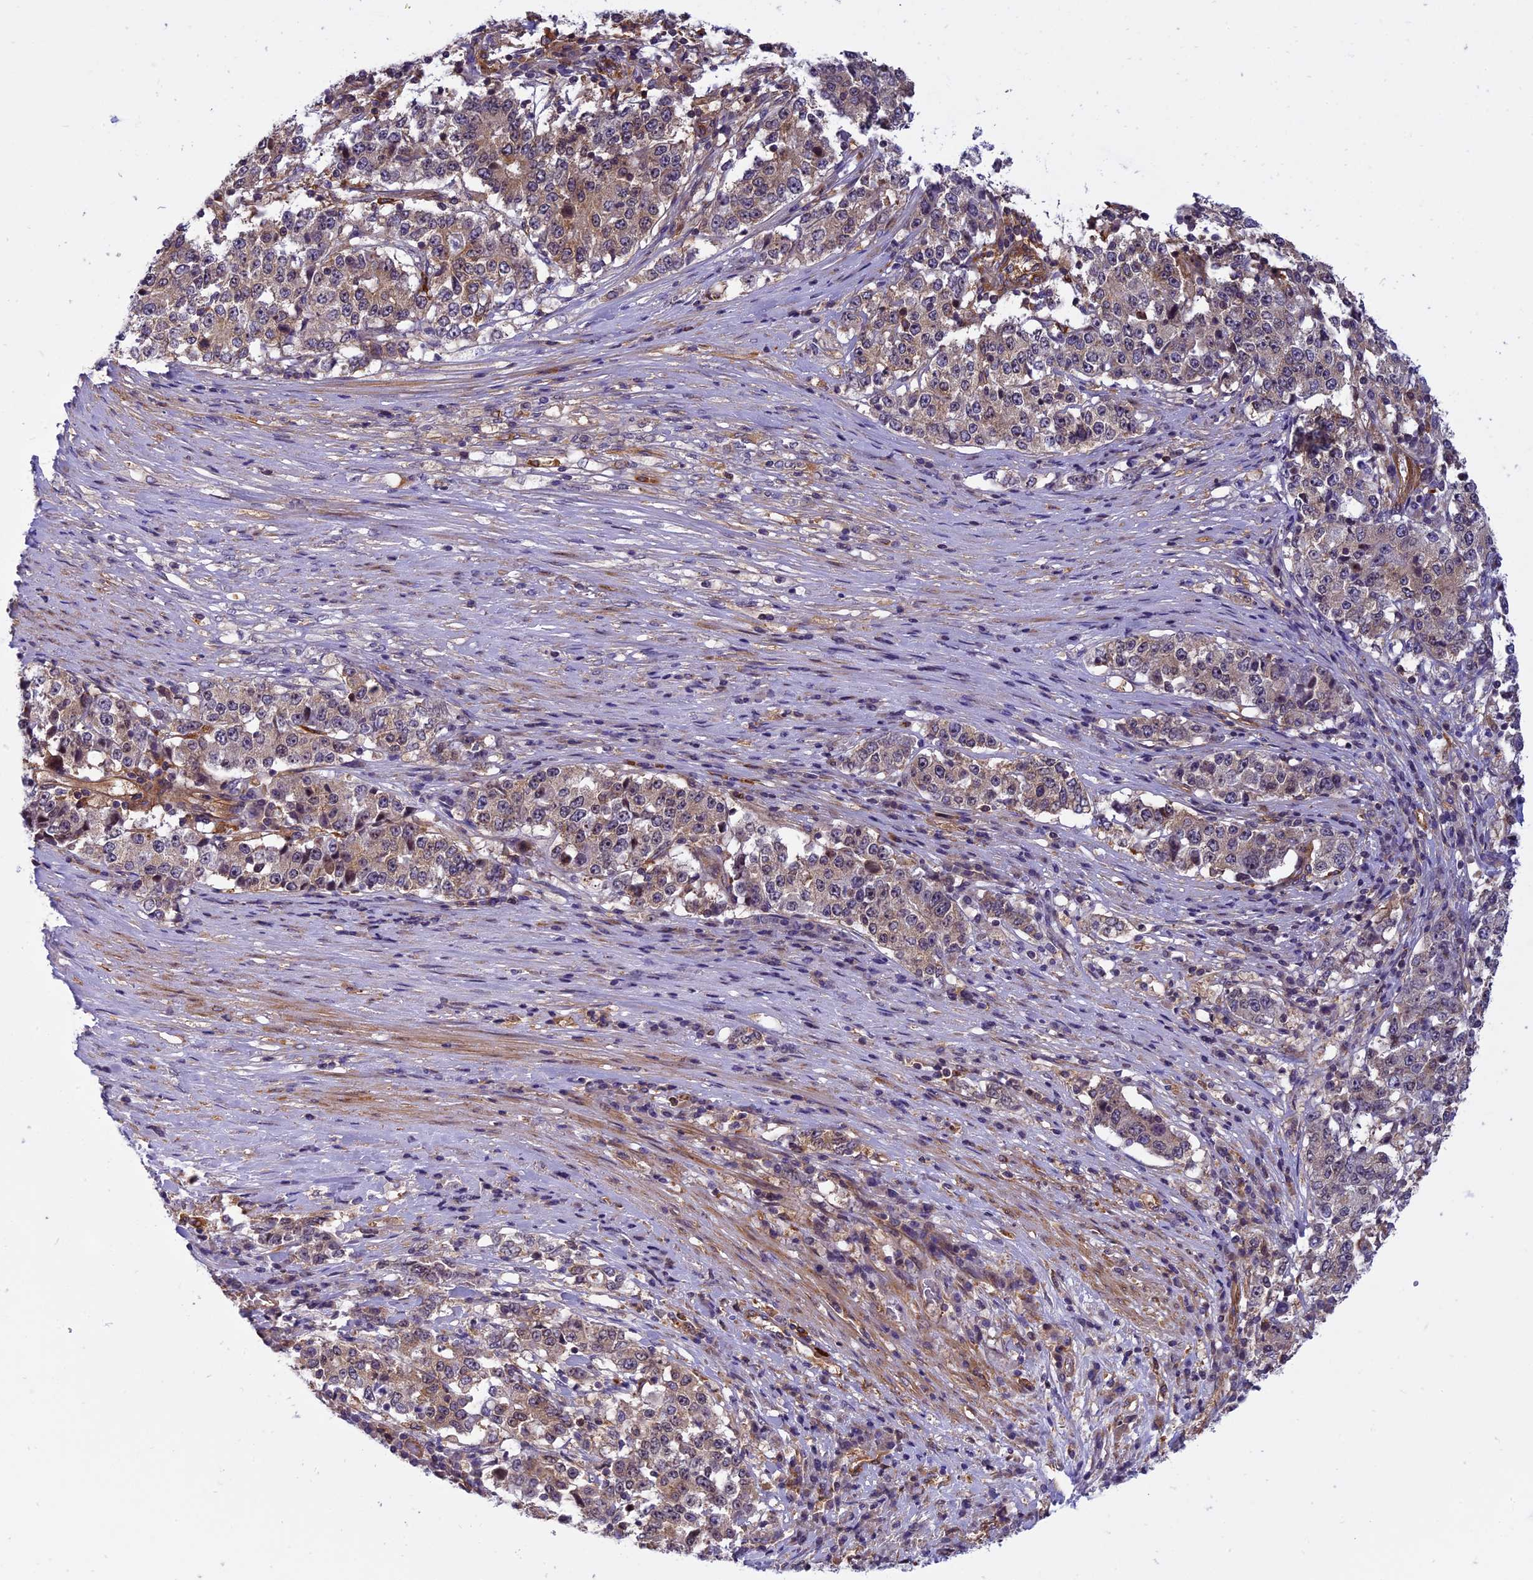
{"staining": {"intensity": "weak", "quantity": ">75%", "location": "cytoplasmic/membranous"}, "tissue": "stomach cancer", "cell_type": "Tumor cells", "image_type": "cancer", "snomed": [{"axis": "morphology", "description": "Adenocarcinoma, NOS"}, {"axis": "topography", "description": "Stomach"}], "caption": "Protein analysis of stomach adenocarcinoma tissue shows weak cytoplasmic/membranous staining in approximately >75% of tumor cells.", "gene": "EHBP1L1", "patient": {"sex": "male", "age": 59}}